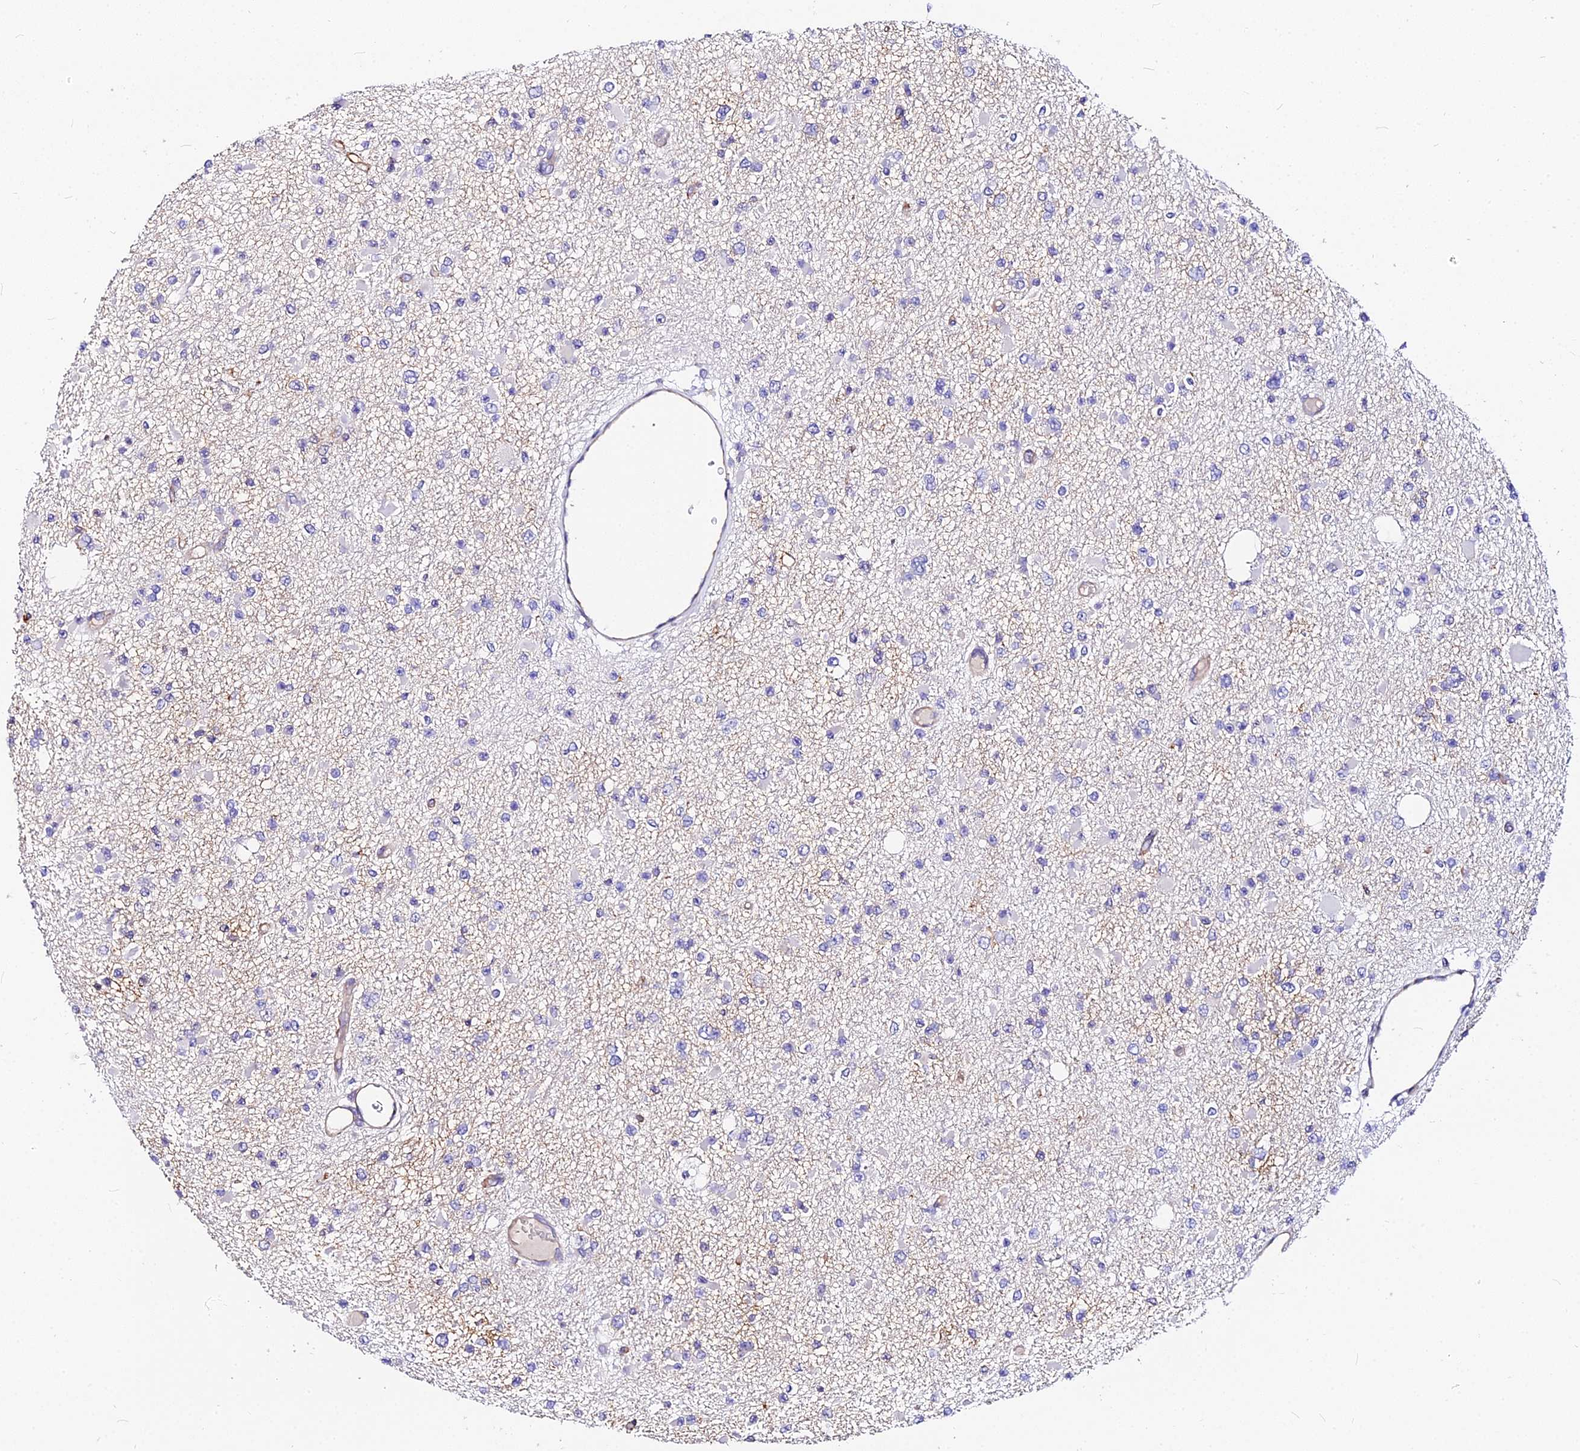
{"staining": {"intensity": "negative", "quantity": "none", "location": "none"}, "tissue": "glioma", "cell_type": "Tumor cells", "image_type": "cancer", "snomed": [{"axis": "morphology", "description": "Glioma, malignant, Low grade"}, {"axis": "topography", "description": "Brain"}], "caption": "Immunohistochemical staining of low-grade glioma (malignant) shows no significant expression in tumor cells. (Stains: DAB IHC with hematoxylin counter stain, Microscopy: brightfield microscopy at high magnification).", "gene": "DAW1", "patient": {"sex": "female", "age": 22}}